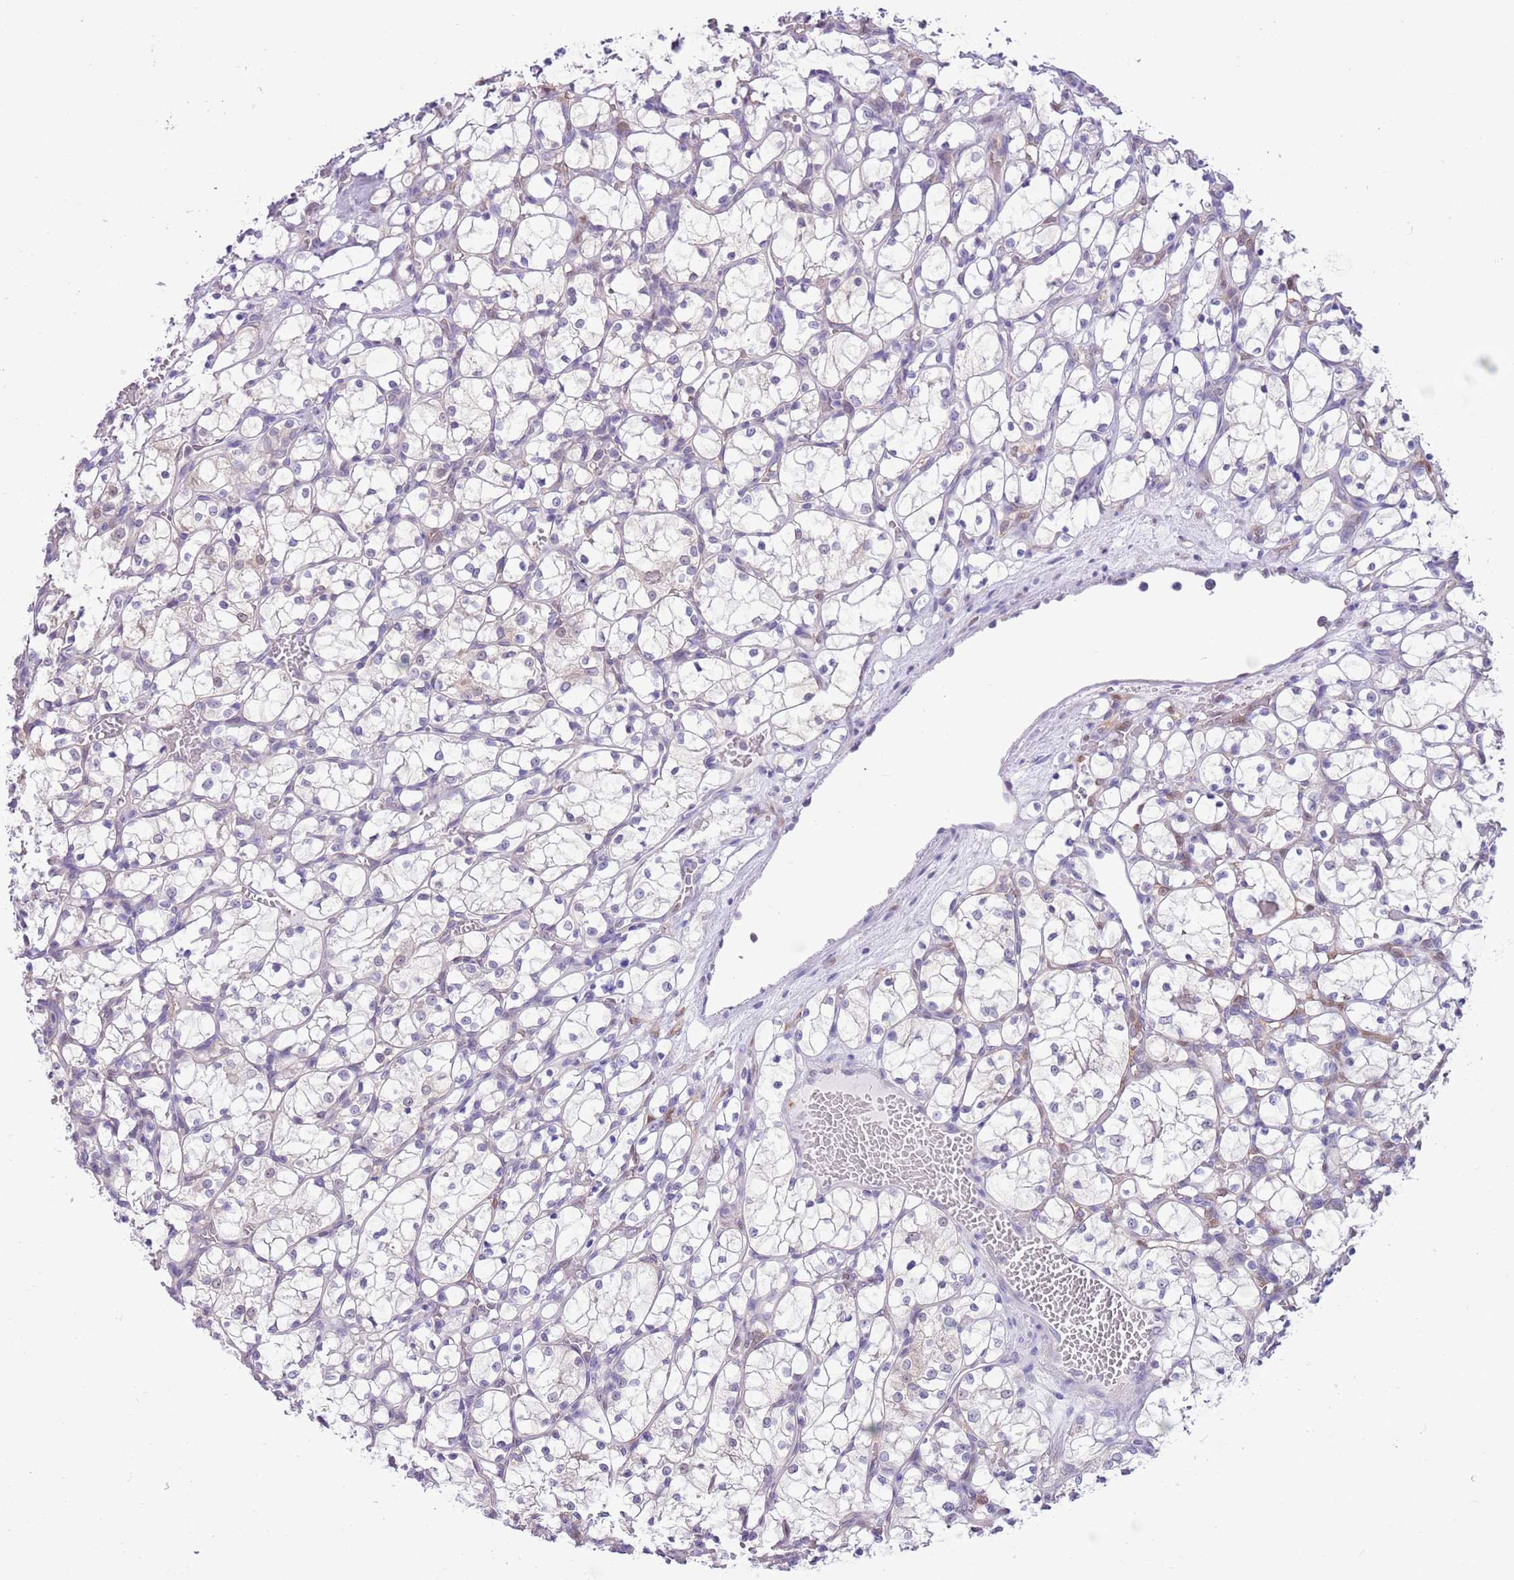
{"staining": {"intensity": "negative", "quantity": "none", "location": "none"}, "tissue": "renal cancer", "cell_type": "Tumor cells", "image_type": "cancer", "snomed": [{"axis": "morphology", "description": "Adenocarcinoma, NOS"}, {"axis": "topography", "description": "Kidney"}], "caption": "Micrograph shows no significant protein positivity in tumor cells of adenocarcinoma (renal).", "gene": "DDI2", "patient": {"sex": "female", "age": 69}}